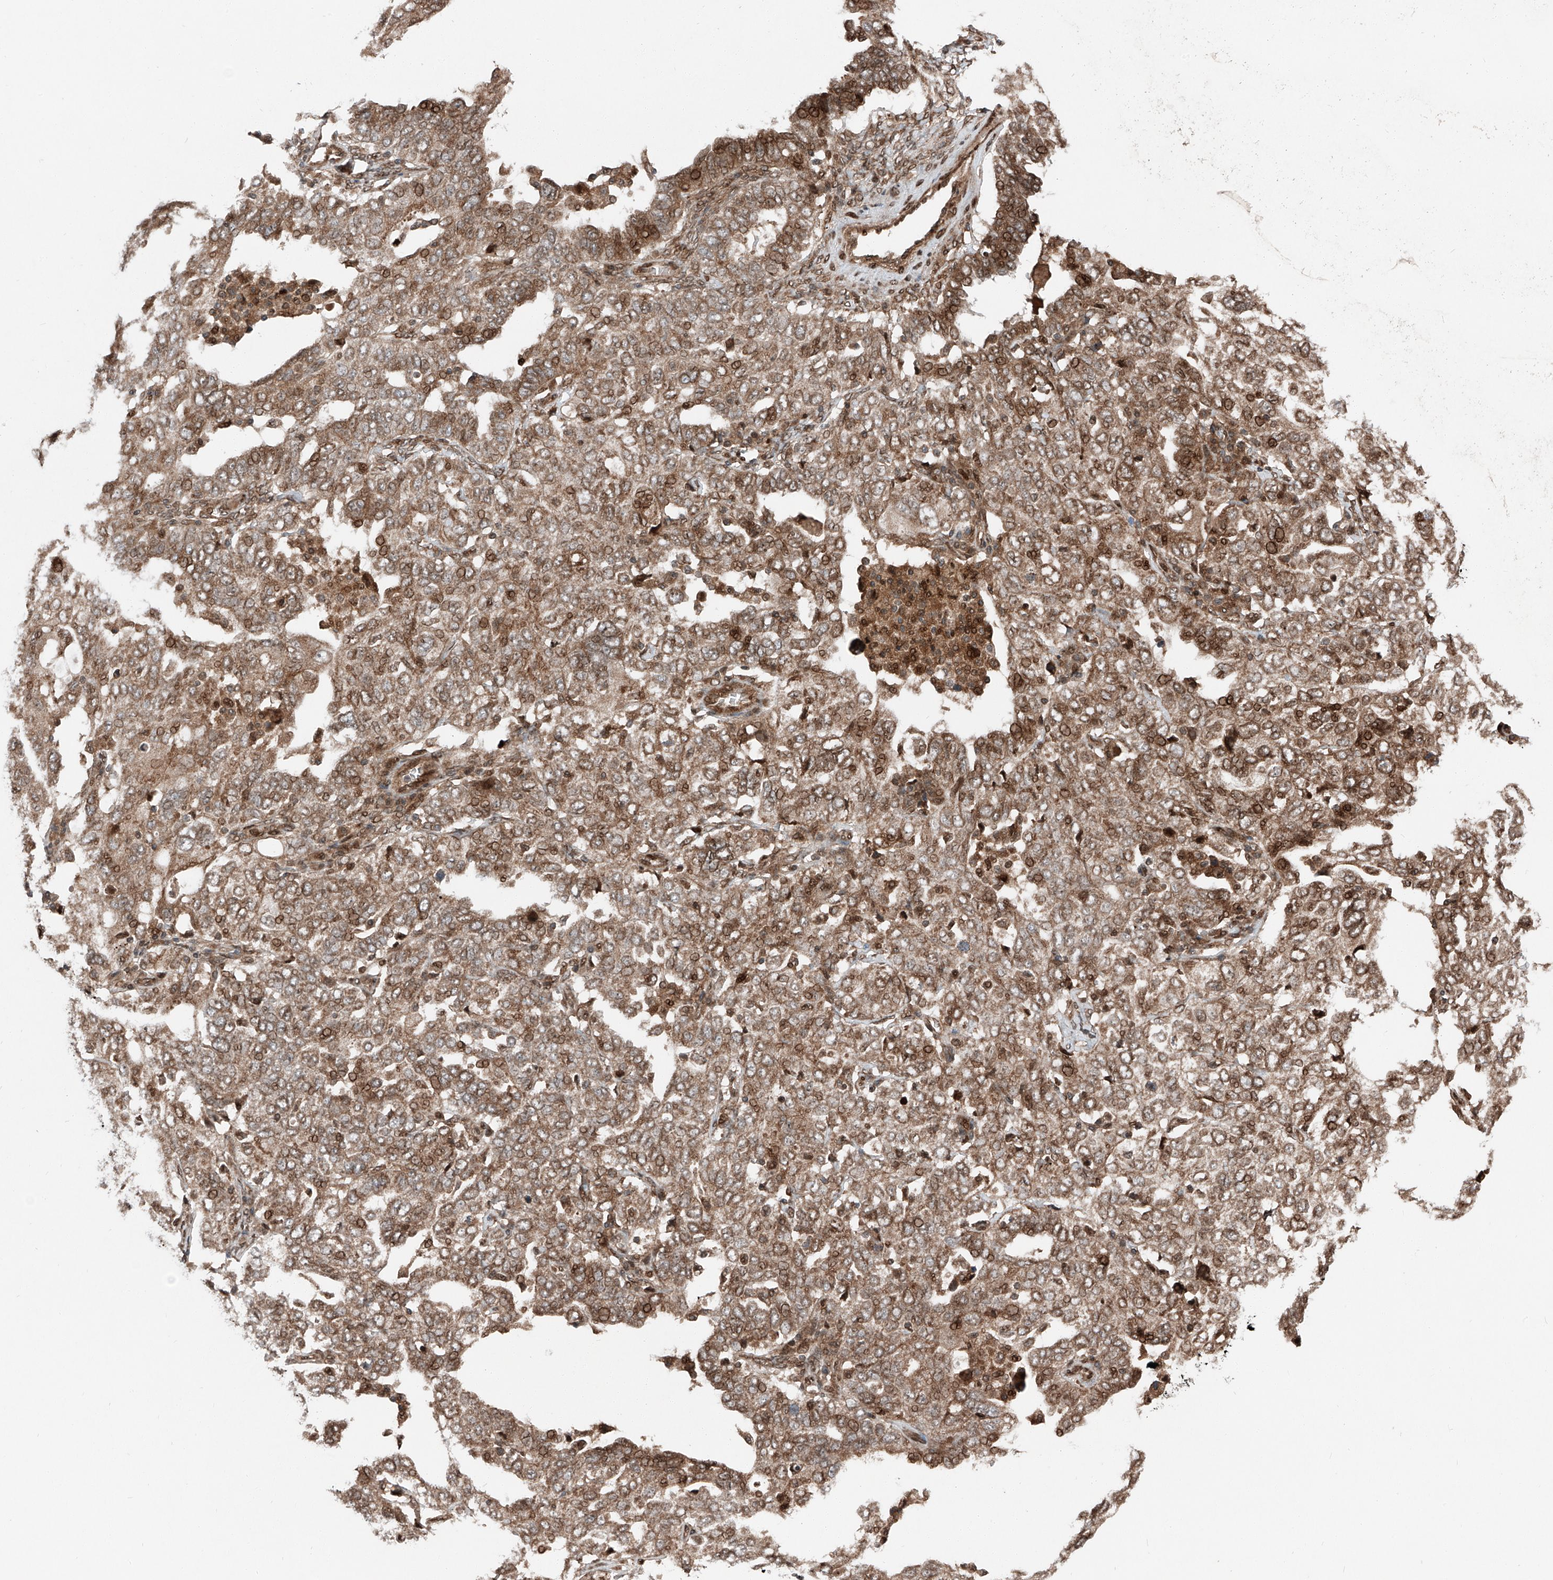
{"staining": {"intensity": "moderate", "quantity": ">75%", "location": "cytoplasmic/membranous,nuclear"}, "tissue": "ovarian cancer", "cell_type": "Tumor cells", "image_type": "cancer", "snomed": [{"axis": "morphology", "description": "Carcinoma, endometroid"}, {"axis": "topography", "description": "Ovary"}], "caption": "Protein analysis of ovarian cancer tissue displays moderate cytoplasmic/membranous and nuclear positivity in about >75% of tumor cells. (brown staining indicates protein expression, while blue staining denotes nuclei).", "gene": "CEP162", "patient": {"sex": "female", "age": 62}}